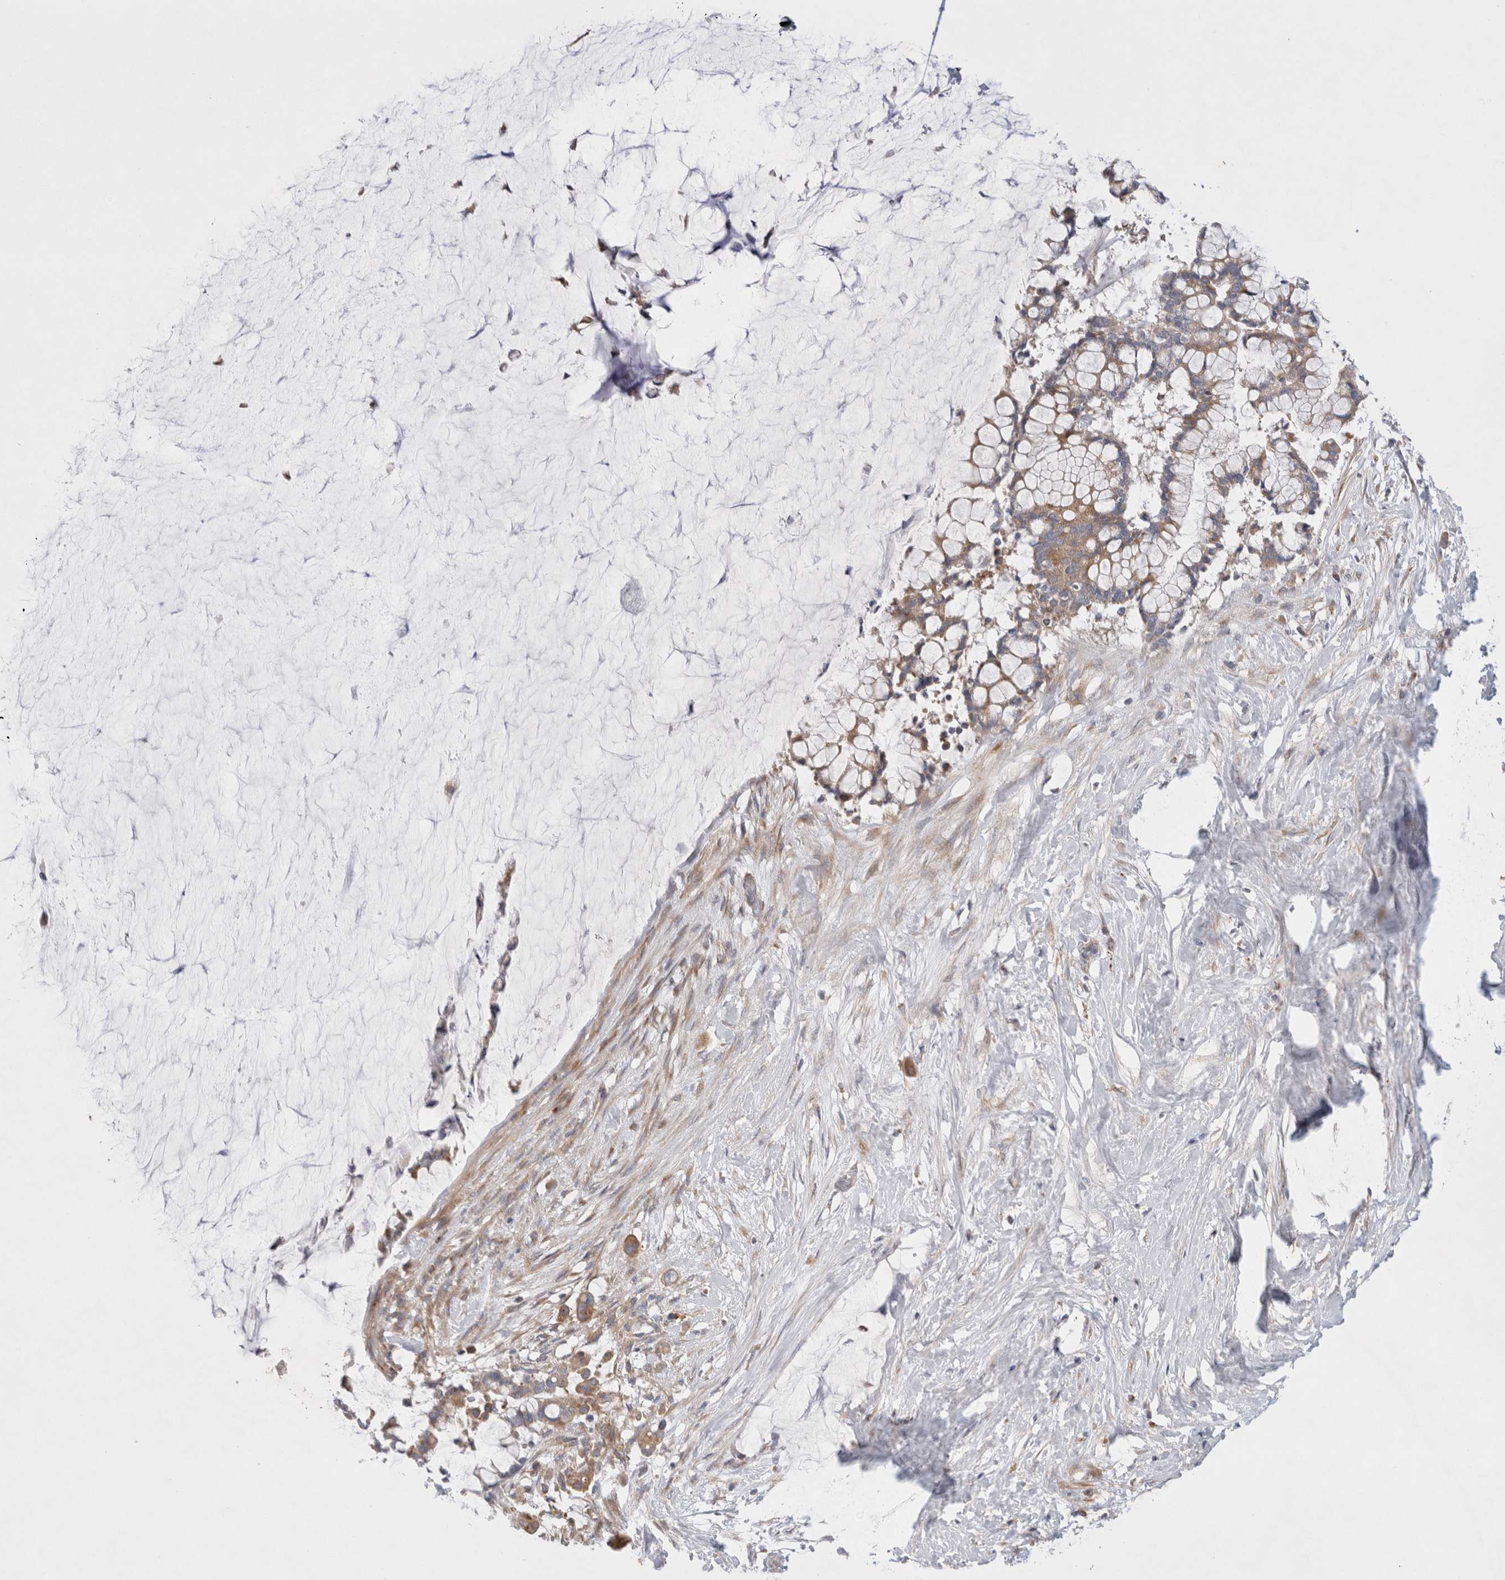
{"staining": {"intensity": "moderate", "quantity": ">75%", "location": "cytoplasmic/membranous"}, "tissue": "pancreatic cancer", "cell_type": "Tumor cells", "image_type": "cancer", "snomed": [{"axis": "morphology", "description": "Adenocarcinoma, NOS"}, {"axis": "topography", "description": "Pancreas"}], "caption": "IHC histopathology image of neoplastic tissue: pancreatic cancer (adenocarcinoma) stained using immunohistochemistry shows medium levels of moderate protein expression localized specifically in the cytoplasmic/membranous of tumor cells, appearing as a cytoplasmic/membranous brown color.", "gene": "TBC1D16", "patient": {"sex": "male", "age": 41}}